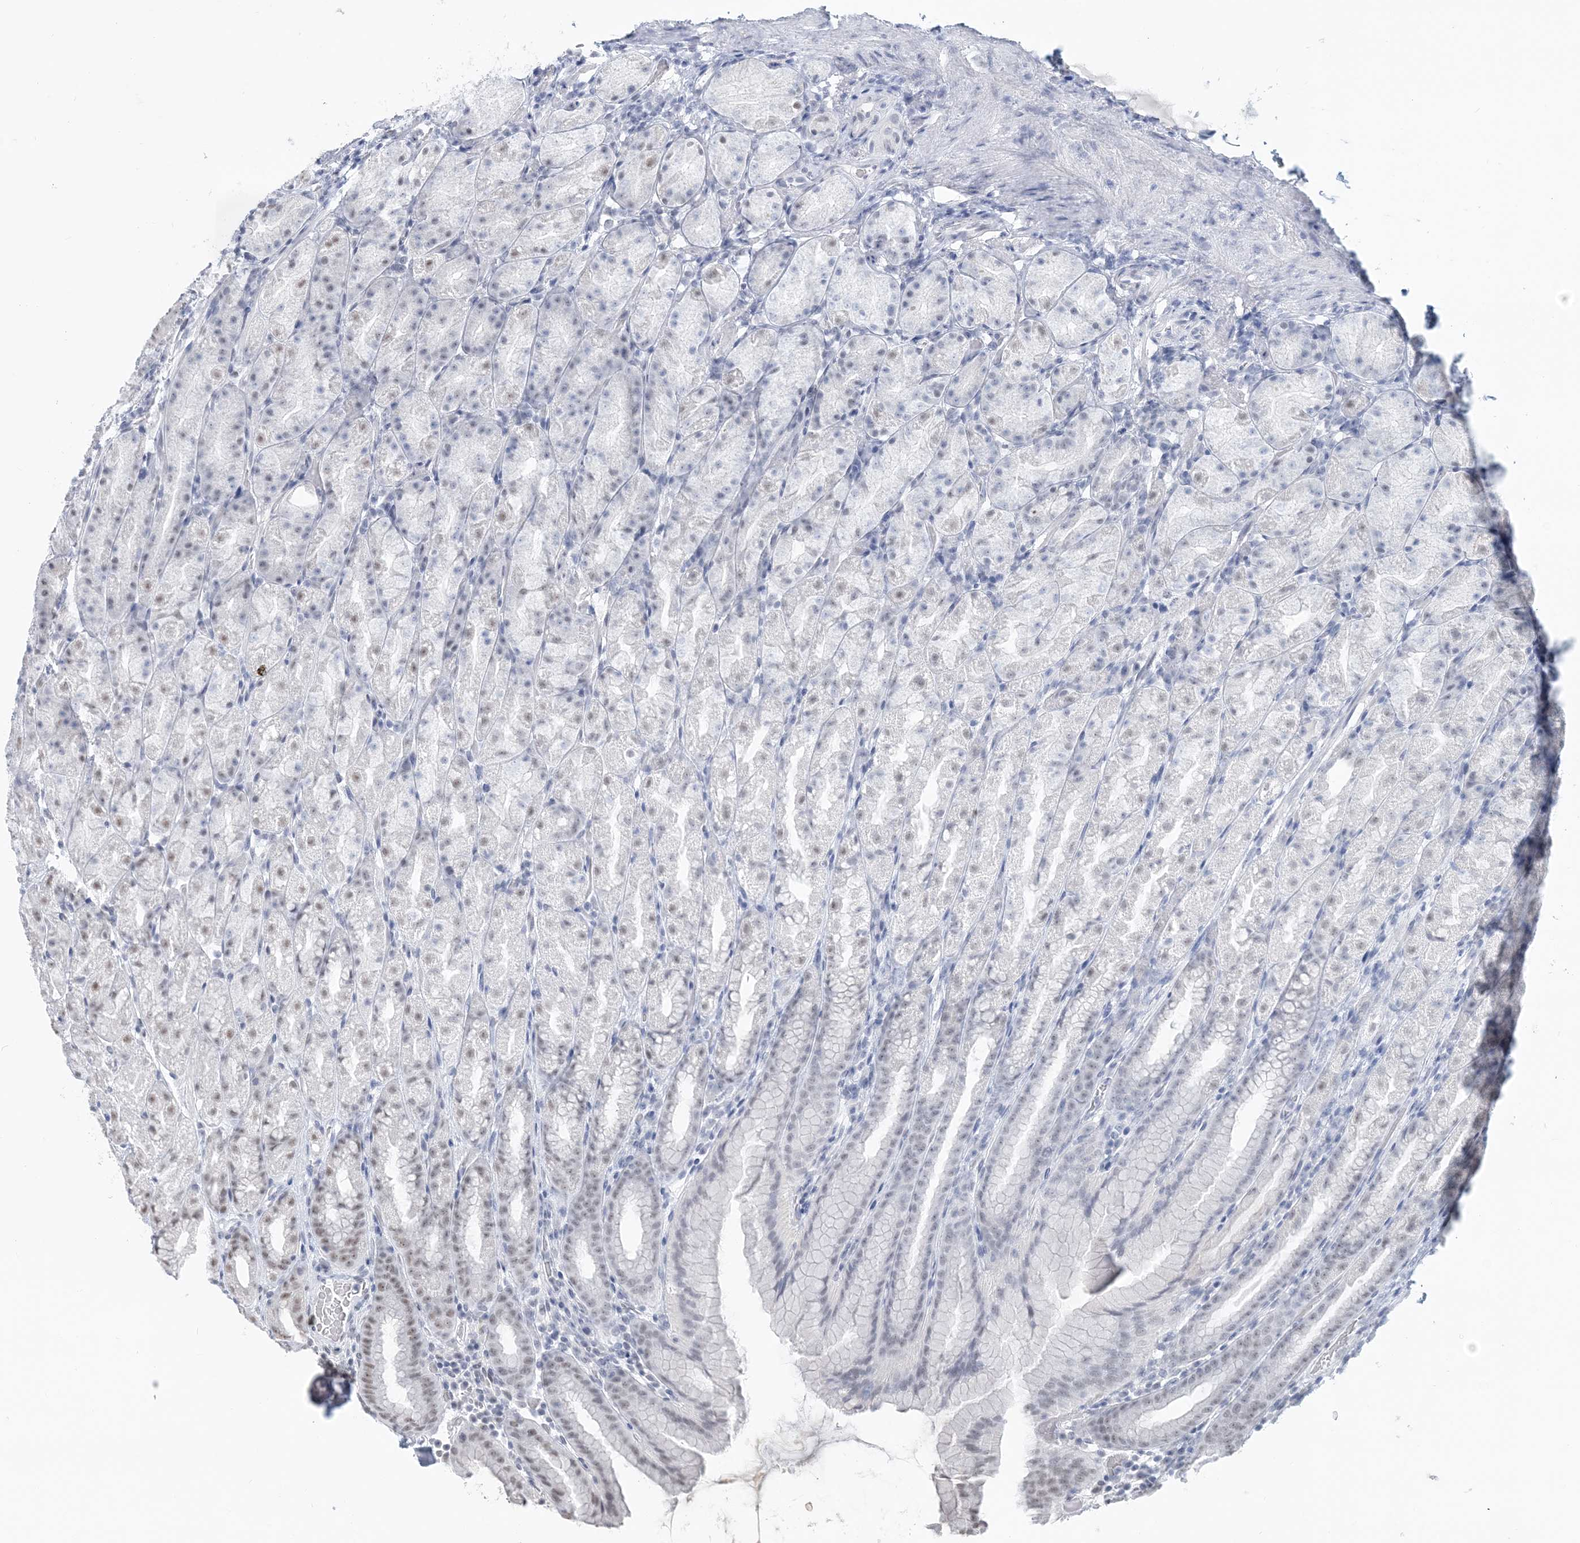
{"staining": {"intensity": "weak", "quantity": "25%-75%", "location": "nuclear"}, "tissue": "stomach", "cell_type": "Glandular cells", "image_type": "normal", "snomed": [{"axis": "morphology", "description": "Normal tissue, NOS"}, {"axis": "topography", "description": "Stomach, upper"}], "caption": "Stomach stained with DAB (3,3'-diaminobenzidine) immunohistochemistry exhibits low levels of weak nuclear positivity in approximately 25%-75% of glandular cells.", "gene": "PLRG1", "patient": {"sex": "male", "age": 68}}